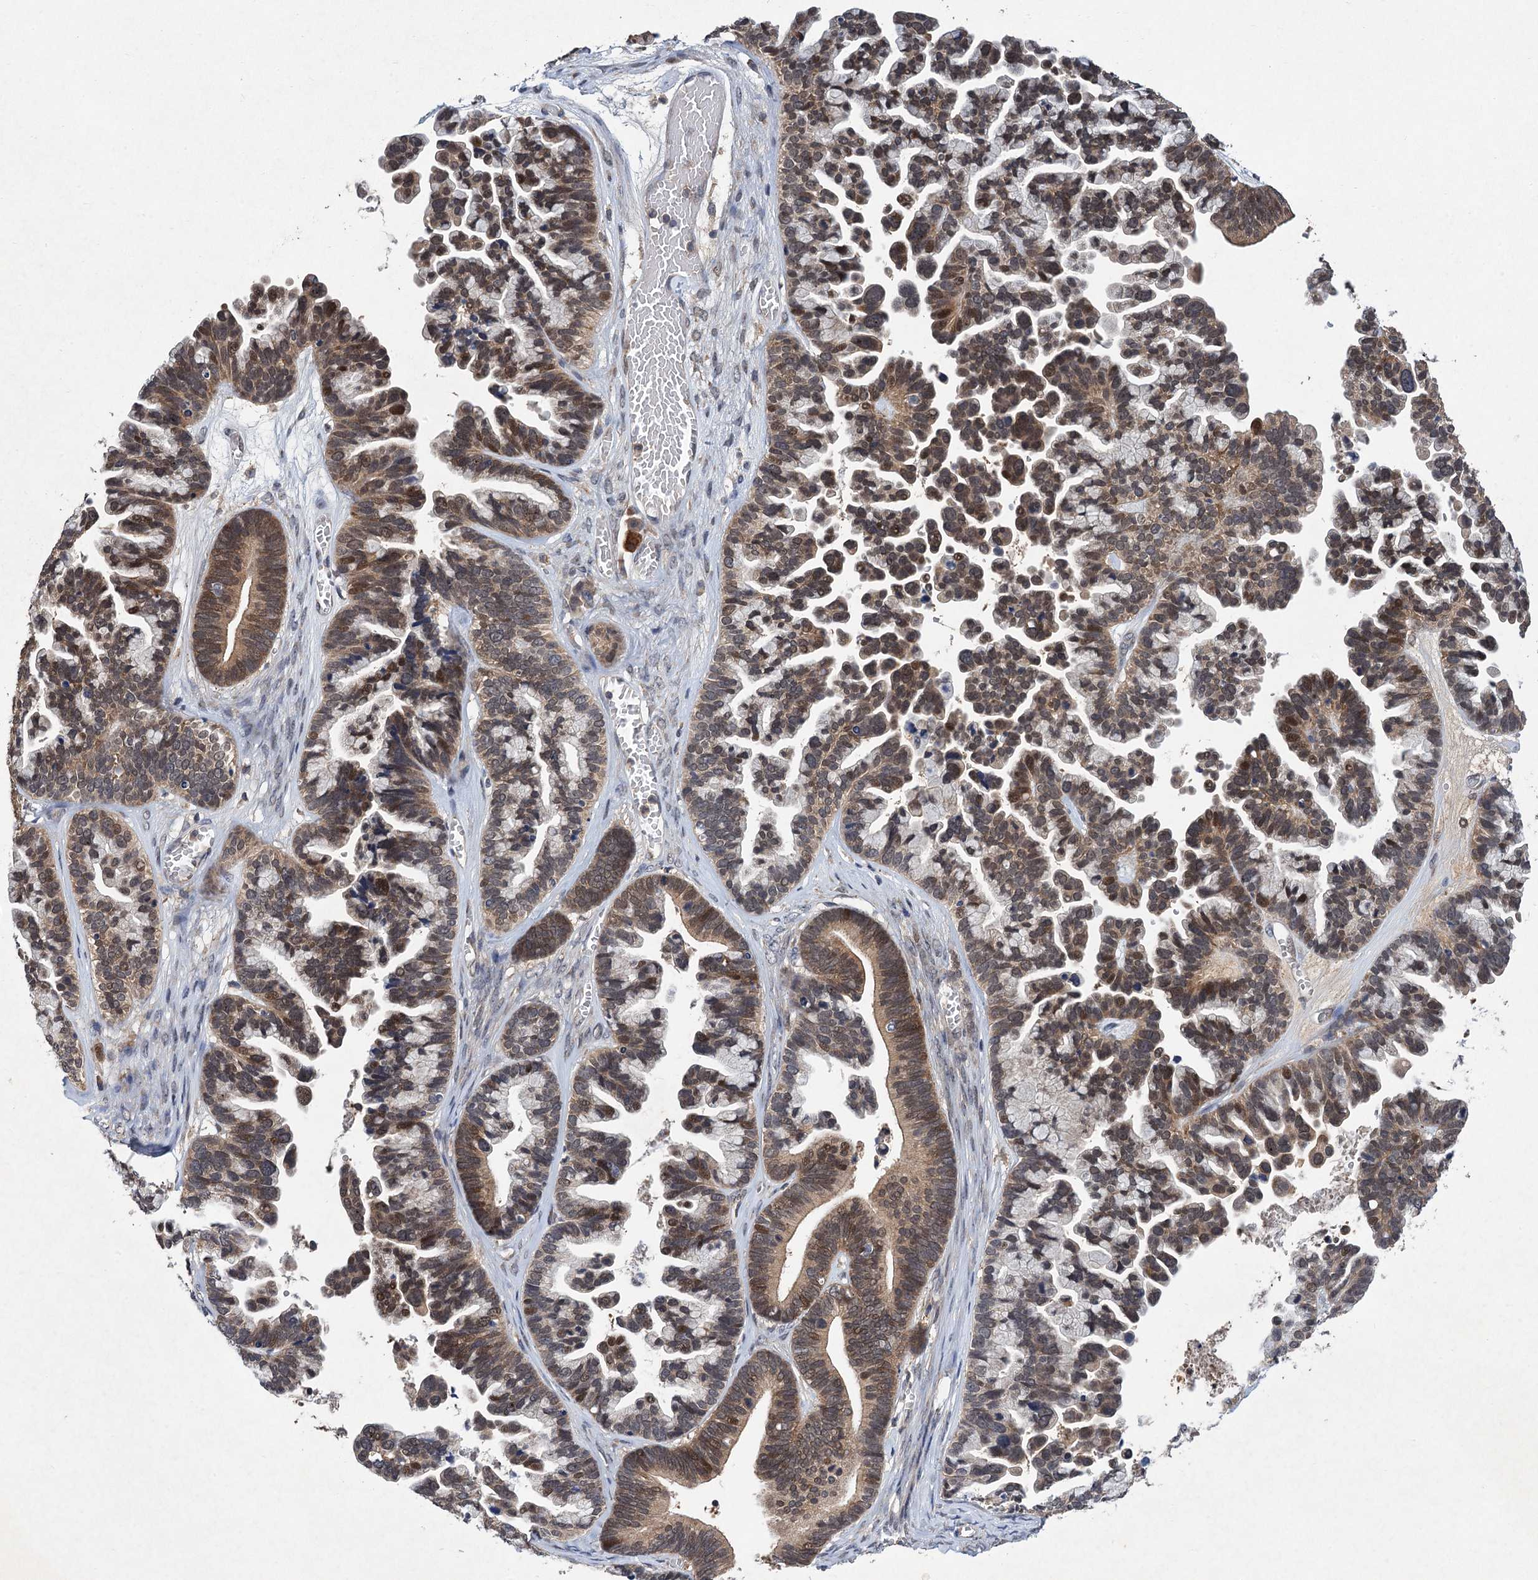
{"staining": {"intensity": "moderate", "quantity": "25%-75%", "location": "cytoplasmic/membranous,nuclear"}, "tissue": "ovarian cancer", "cell_type": "Tumor cells", "image_type": "cancer", "snomed": [{"axis": "morphology", "description": "Cystadenocarcinoma, serous, NOS"}, {"axis": "topography", "description": "Ovary"}], "caption": "Ovarian cancer (serous cystadenocarcinoma) was stained to show a protein in brown. There is medium levels of moderate cytoplasmic/membranous and nuclear positivity in approximately 25%-75% of tumor cells.", "gene": "TMEM39B", "patient": {"sex": "female", "age": 56}}